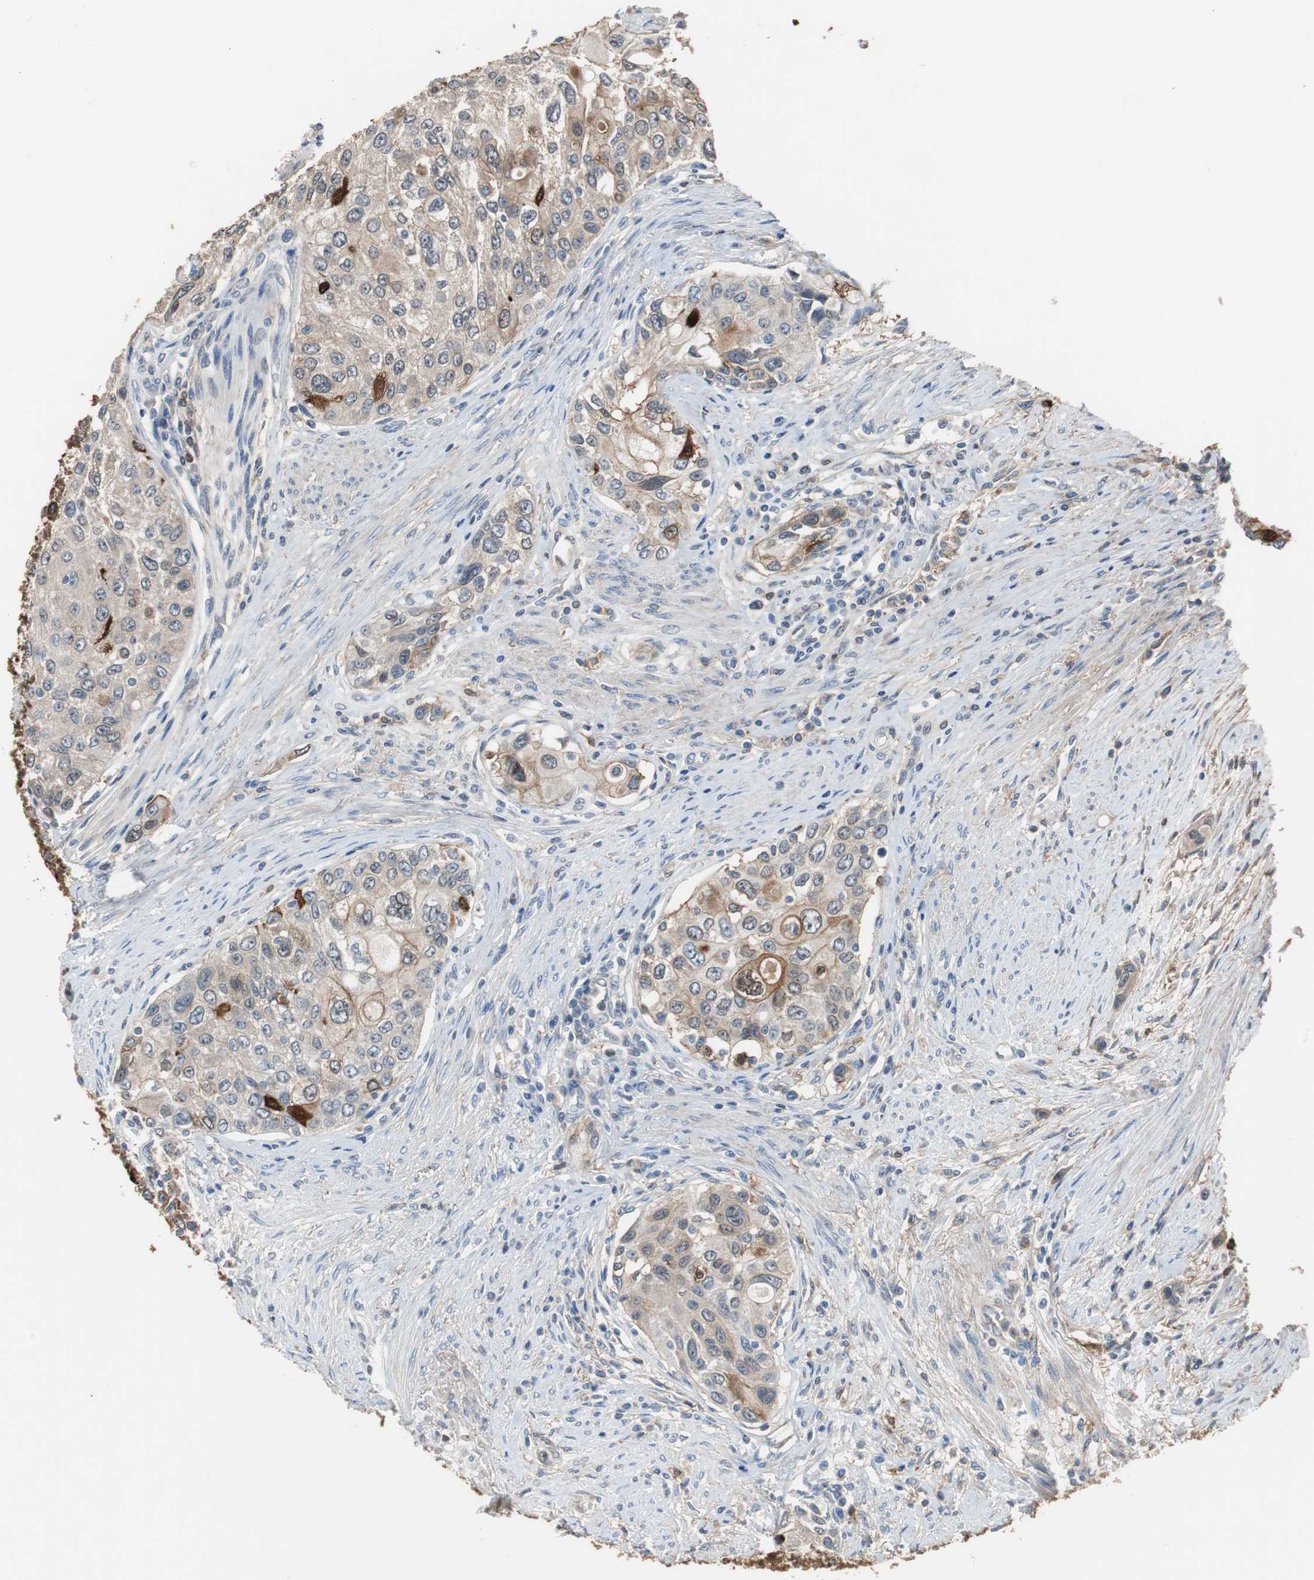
{"staining": {"intensity": "weak", "quantity": "25%-75%", "location": "cytoplasmic/membranous"}, "tissue": "urothelial cancer", "cell_type": "Tumor cells", "image_type": "cancer", "snomed": [{"axis": "morphology", "description": "Urothelial carcinoma, High grade"}, {"axis": "topography", "description": "Urinary bladder"}], "caption": "Urothelial cancer stained for a protein (brown) displays weak cytoplasmic/membranous positive expression in about 25%-75% of tumor cells.", "gene": "ANXA4", "patient": {"sex": "female", "age": 56}}